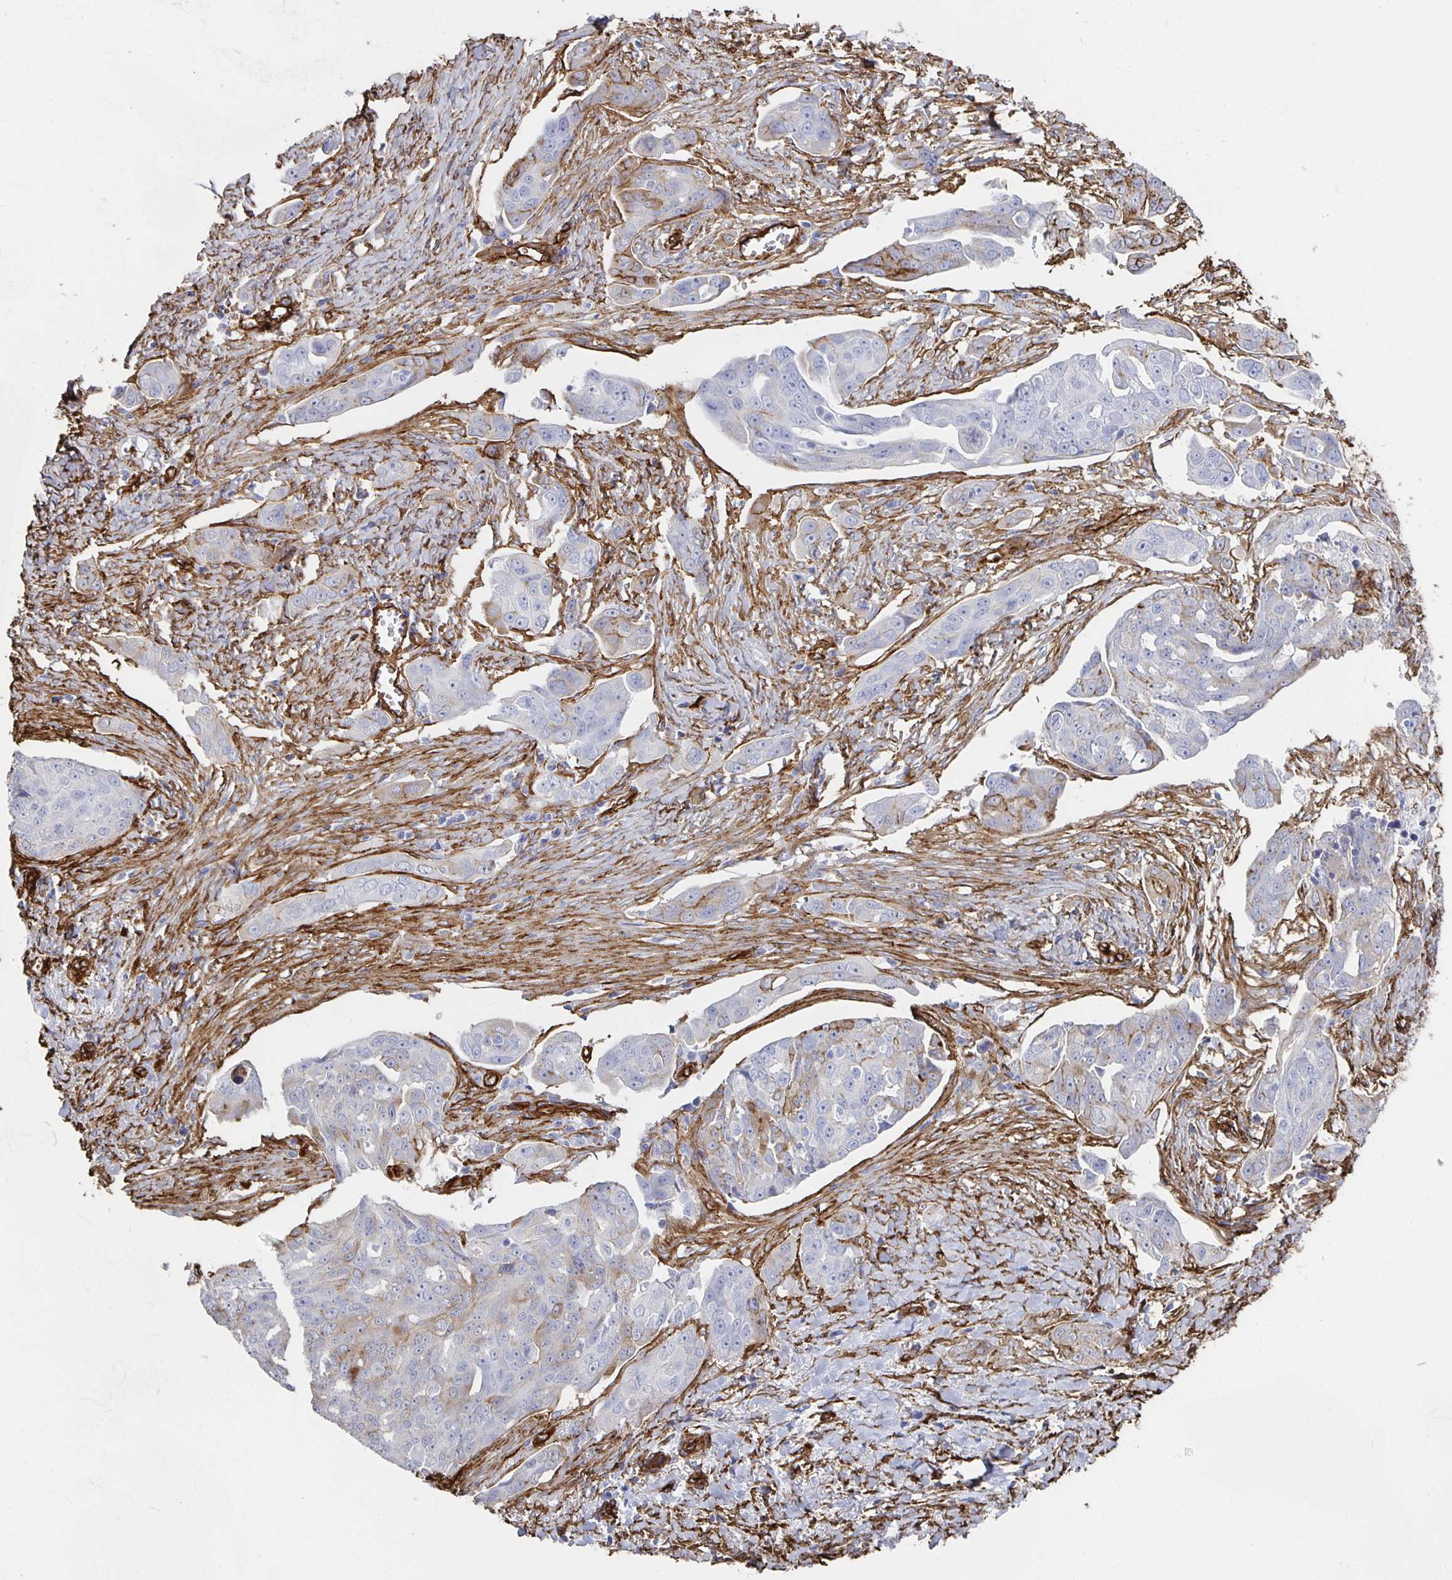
{"staining": {"intensity": "weak", "quantity": "<25%", "location": "cytoplasmic/membranous"}, "tissue": "ovarian cancer", "cell_type": "Tumor cells", "image_type": "cancer", "snomed": [{"axis": "morphology", "description": "Carcinoma, endometroid"}, {"axis": "topography", "description": "Ovary"}], "caption": "IHC histopathology image of neoplastic tissue: human ovarian cancer stained with DAB demonstrates no significant protein positivity in tumor cells.", "gene": "VIPR2", "patient": {"sex": "female", "age": 70}}